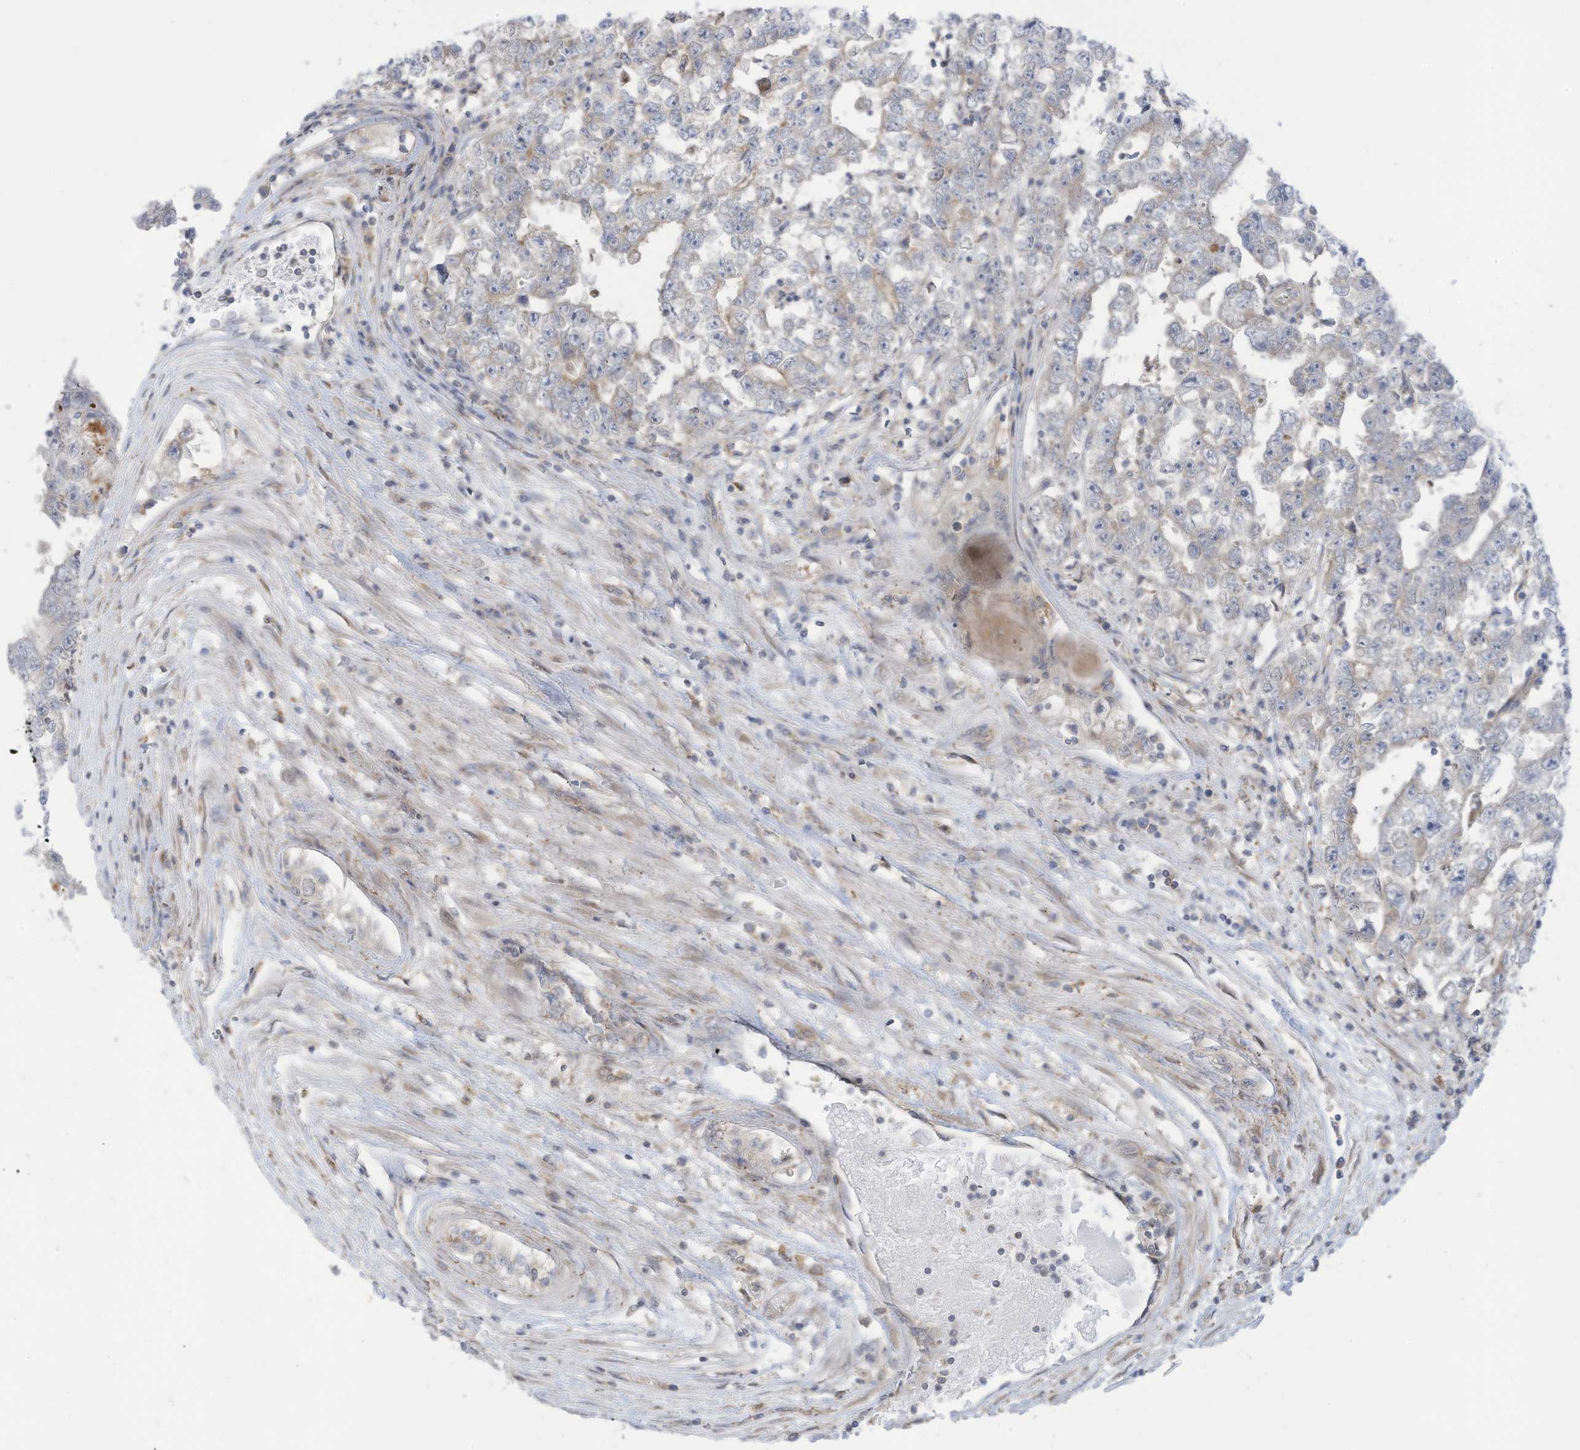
{"staining": {"intensity": "negative", "quantity": "none", "location": "none"}, "tissue": "testis cancer", "cell_type": "Tumor cells", "image_type": "cancer", "snomed": [{"axis": "morphology", "description": "Carcinoma, Embryonal, NOS"}, {"axis": "topography", "description": "Testis"}], "caption": "Immunohistochemical staining of human testis cancer exhibits no significant expression in tumor cells.", "gene": "ADAT2", "patient": {"sex": "male", "age": 25}}